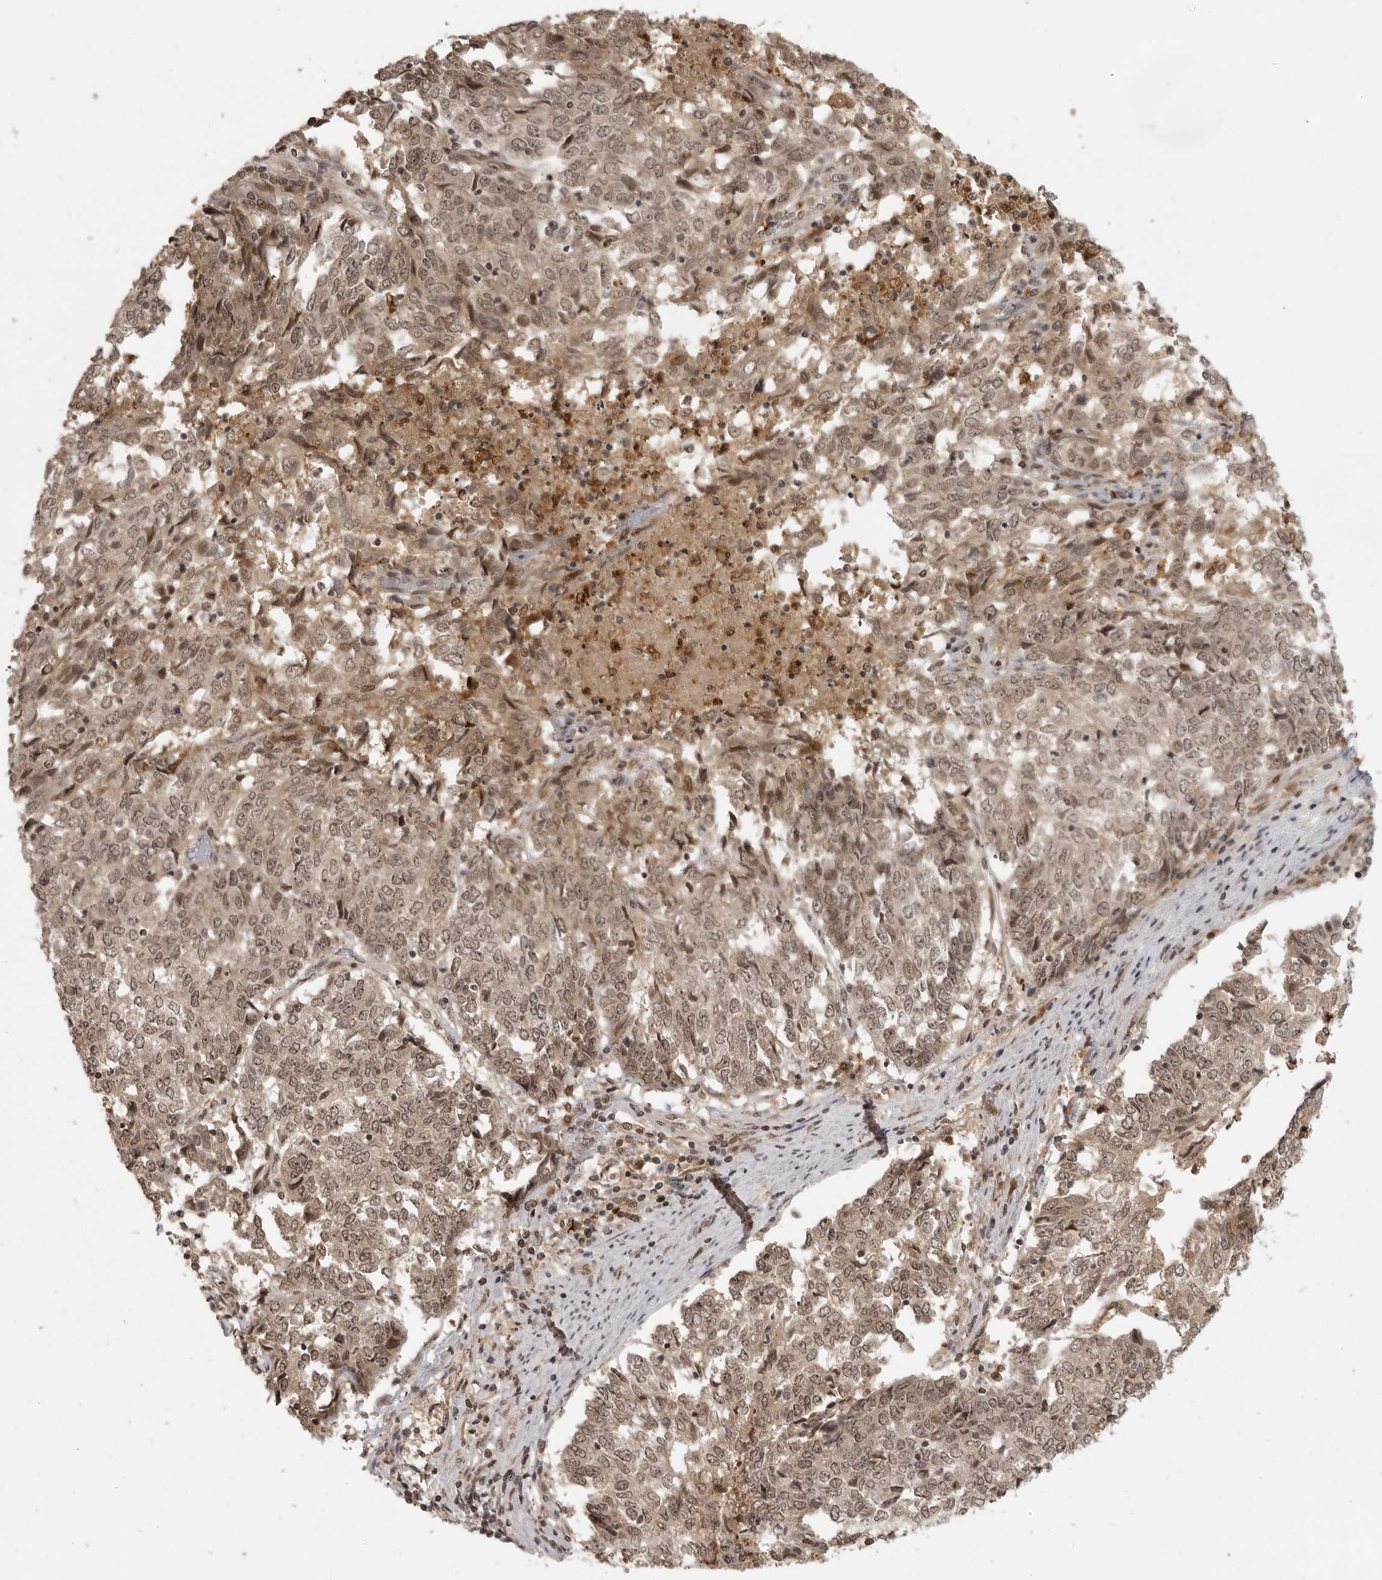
{"staining": {"intensity": "moderate", "quantity": ">75%", "location": "cytoplasmic/membranous,nuclear"}, "tissue": "endometrial cancer", "cell_type": "Tumor cells", "image_type": "cancer", "snomed": [{"axis": "morphology", "description": "Adenocarcinoma, NOS"}, {"axis": "topography", "description": "Endometrium"}], "caption": "Endometrial cancer (adenocarcinoma) stained for a protein (brown) reveals moderate cytoplasmic/membranous and nuclear positive staining in approximately >75% of tumor cells.", "gene": "PEG3", "patient": {"sex": "female", "age": 80}}